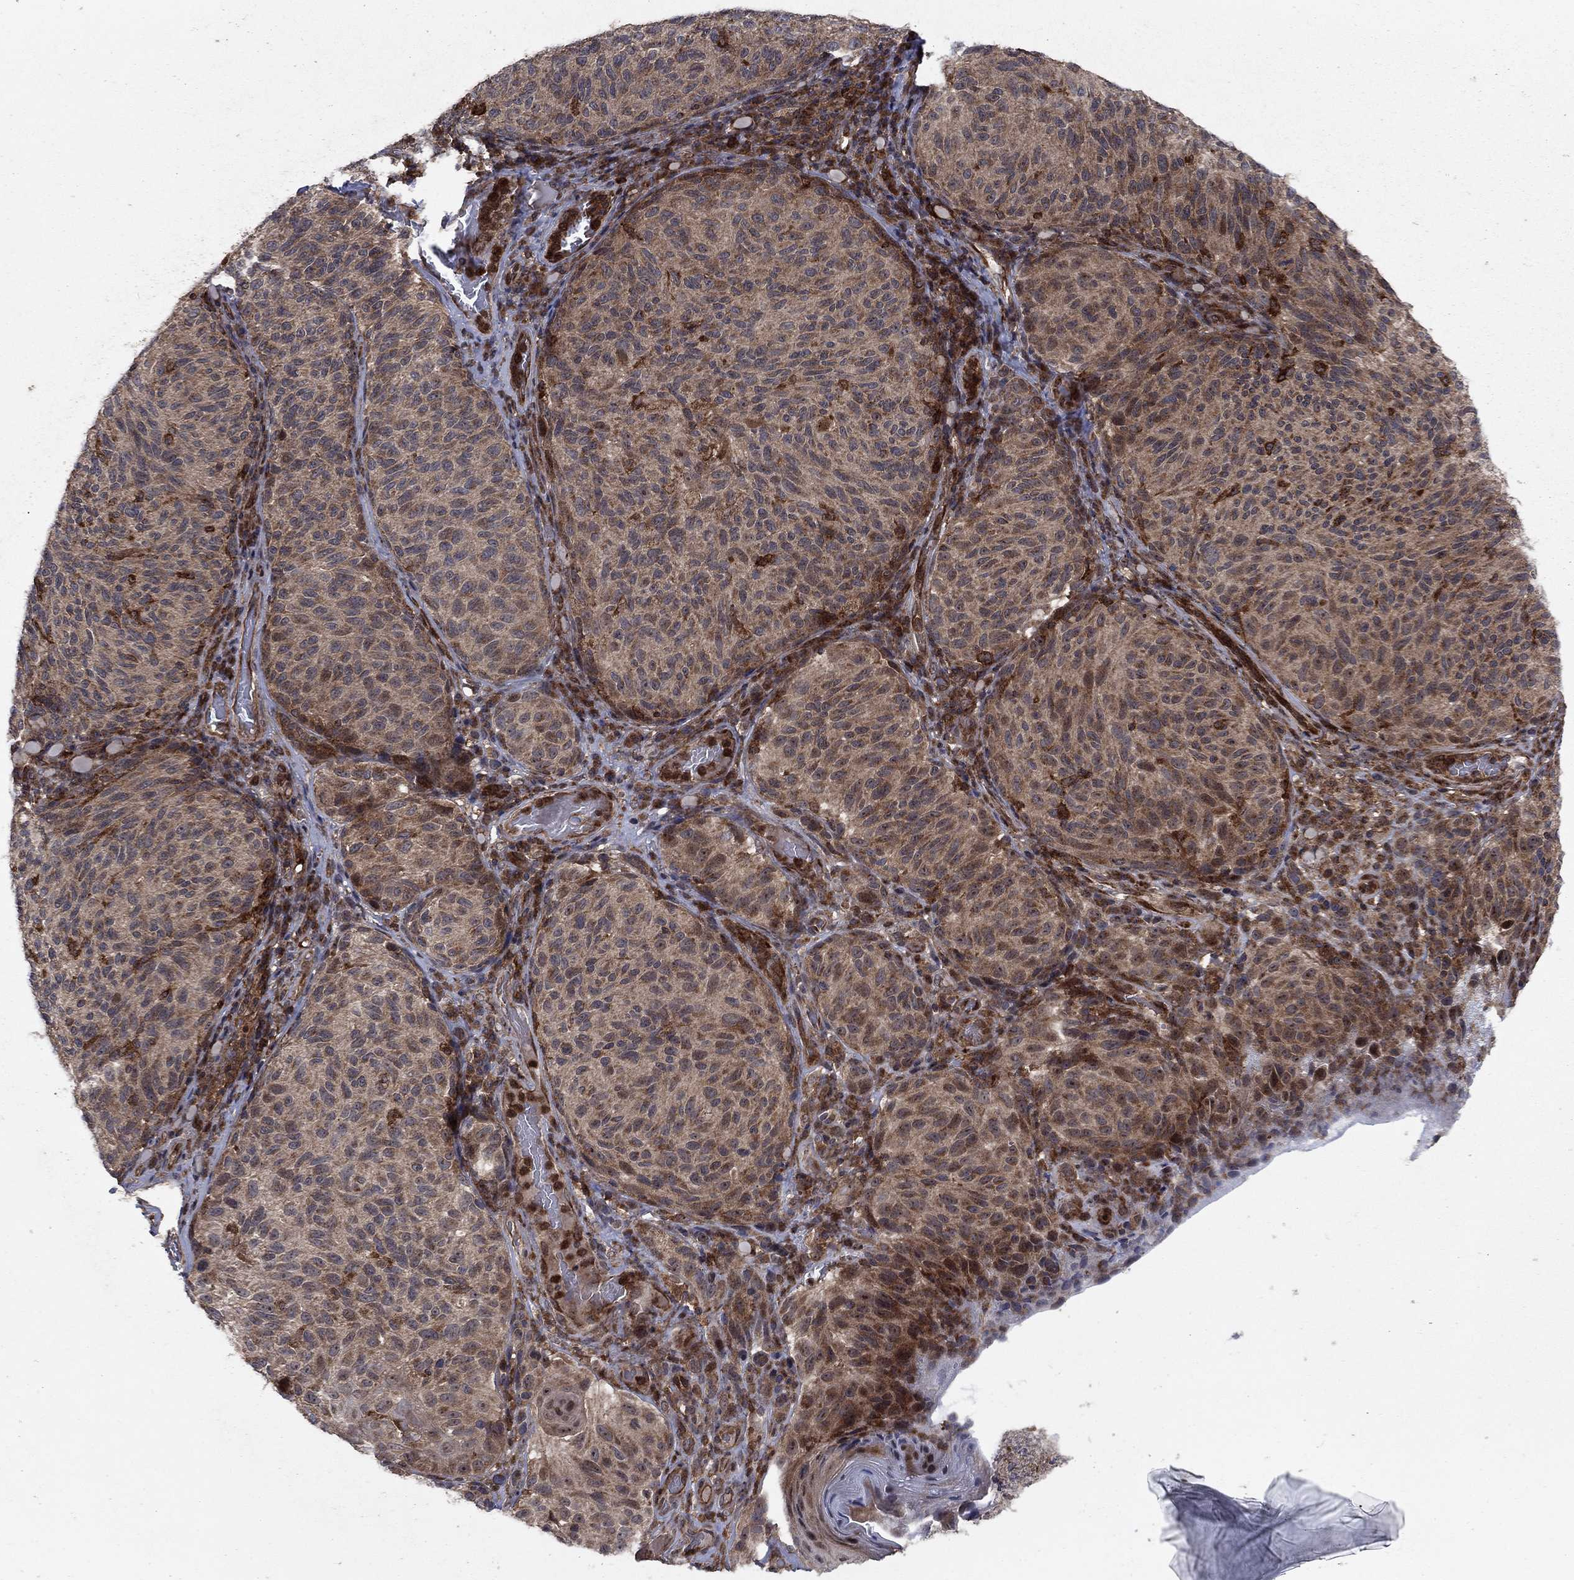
{"staining": {"intensity": "moderate", "quantity": ">75%", "location": "cytoplasmic/membranous"}, "tissue": "melanoma", "cell_type": "Tumor cells", "image_type": "cancer", "snomed": [{"axis": "morphology", "description": "Malignant melanoma, NOS"}, {"axis": "topography", "description": "Skin"}], "caption": "IHC of human melanoma demonstrates medium levels of moderate cytoplasmic/membranous expression in about >75% of tumor cells.", "gene": "IFI35", "patient": {"sex": "female", "age": 73}}